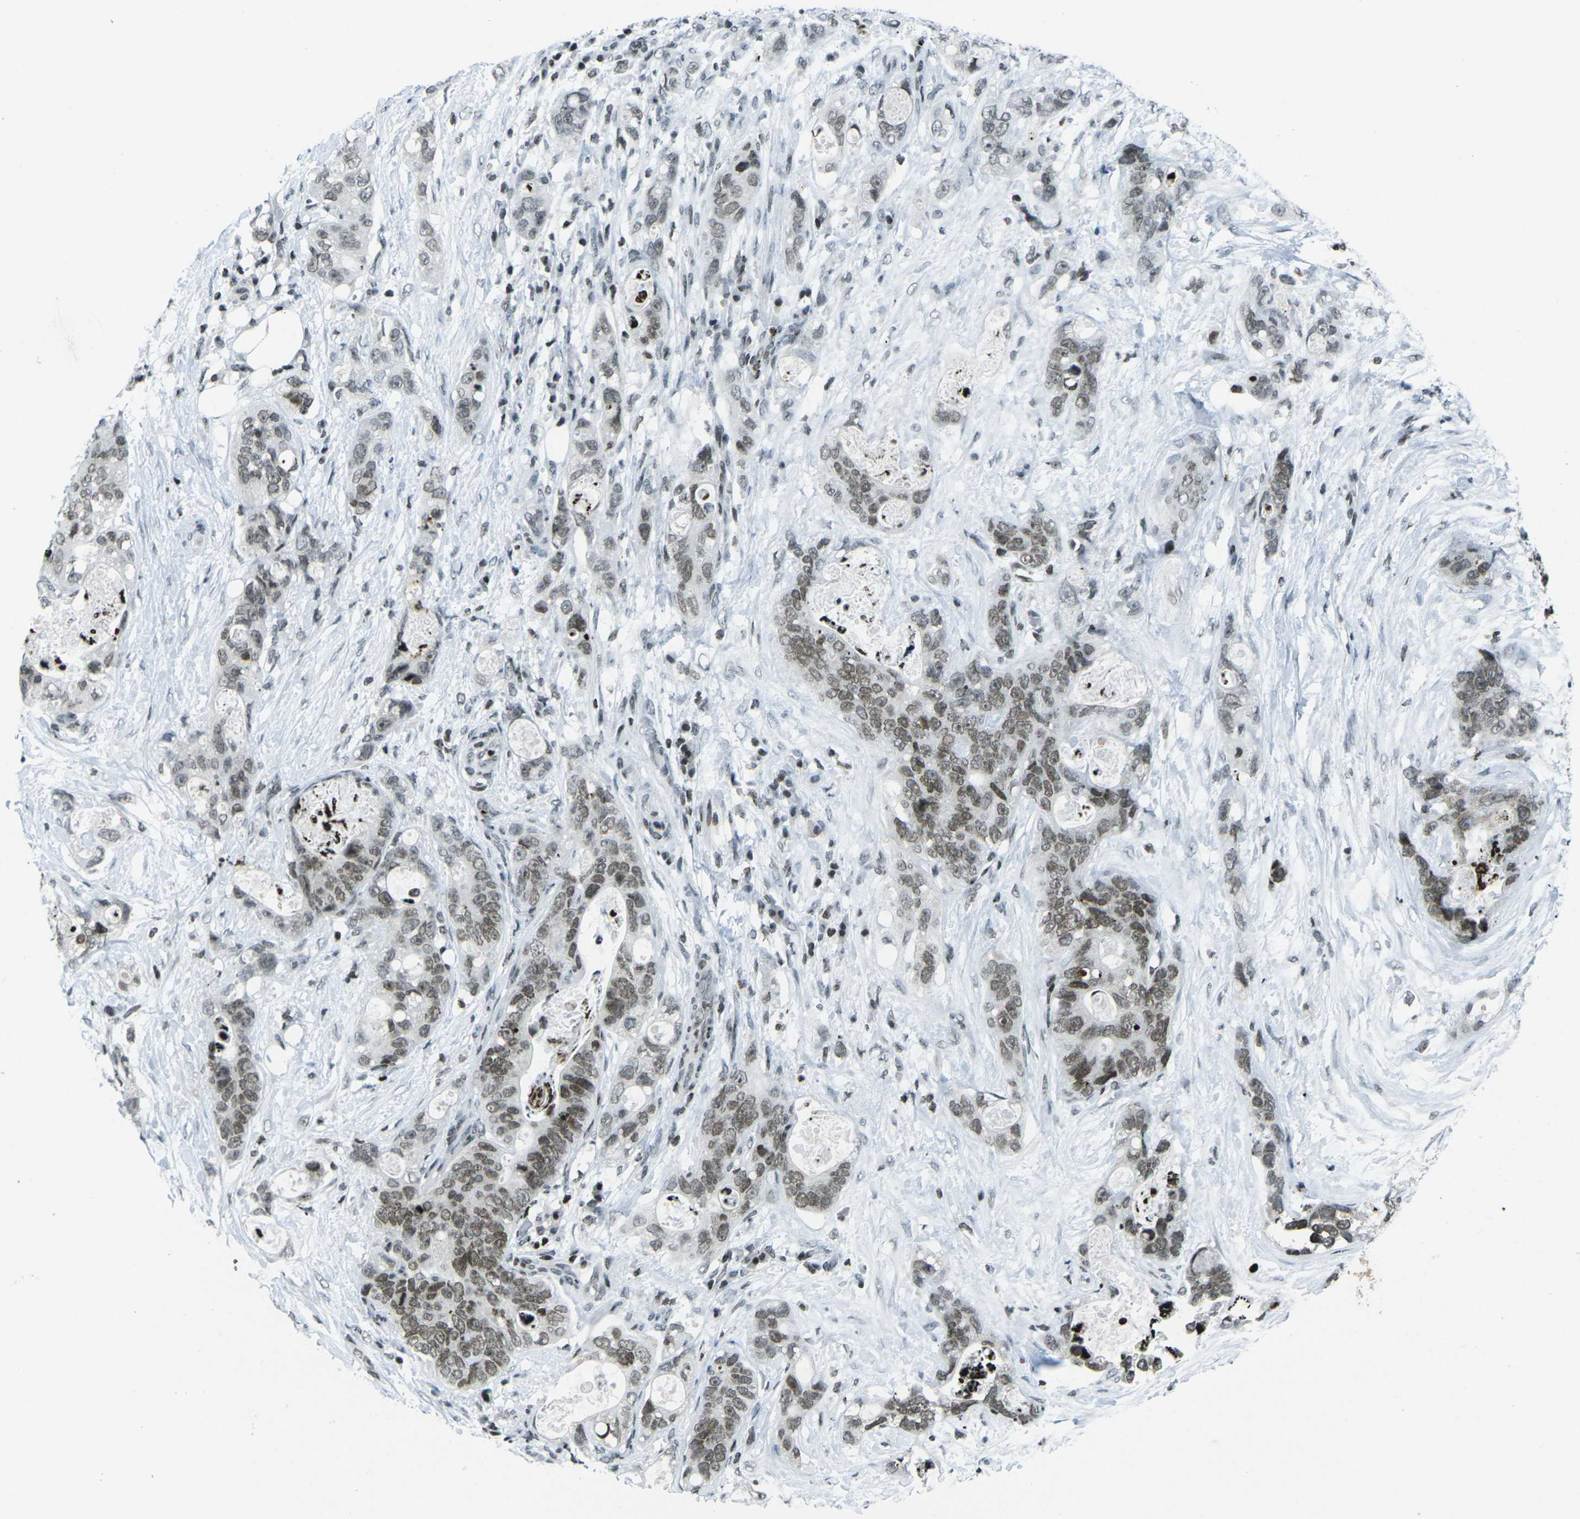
{"staining": {"intensity": "moderate", "quantity": ">75%", "location": "nuclear"}, "tissue": "stomach cancer", "cell_type": "Tumor cells", "image_type": "cancer", "snomed": [{"axis": "morphology", "description": "Adenocarcinoma, NOS"}, {"axis": "topography", "description": "Stomach"}], "caption": "An image of stomach cancer stained for a protein reveals moderate nuclear brown staining in tumor cells.", "gene": "EME1", "patient": {"sex": "female", "age": 89}}